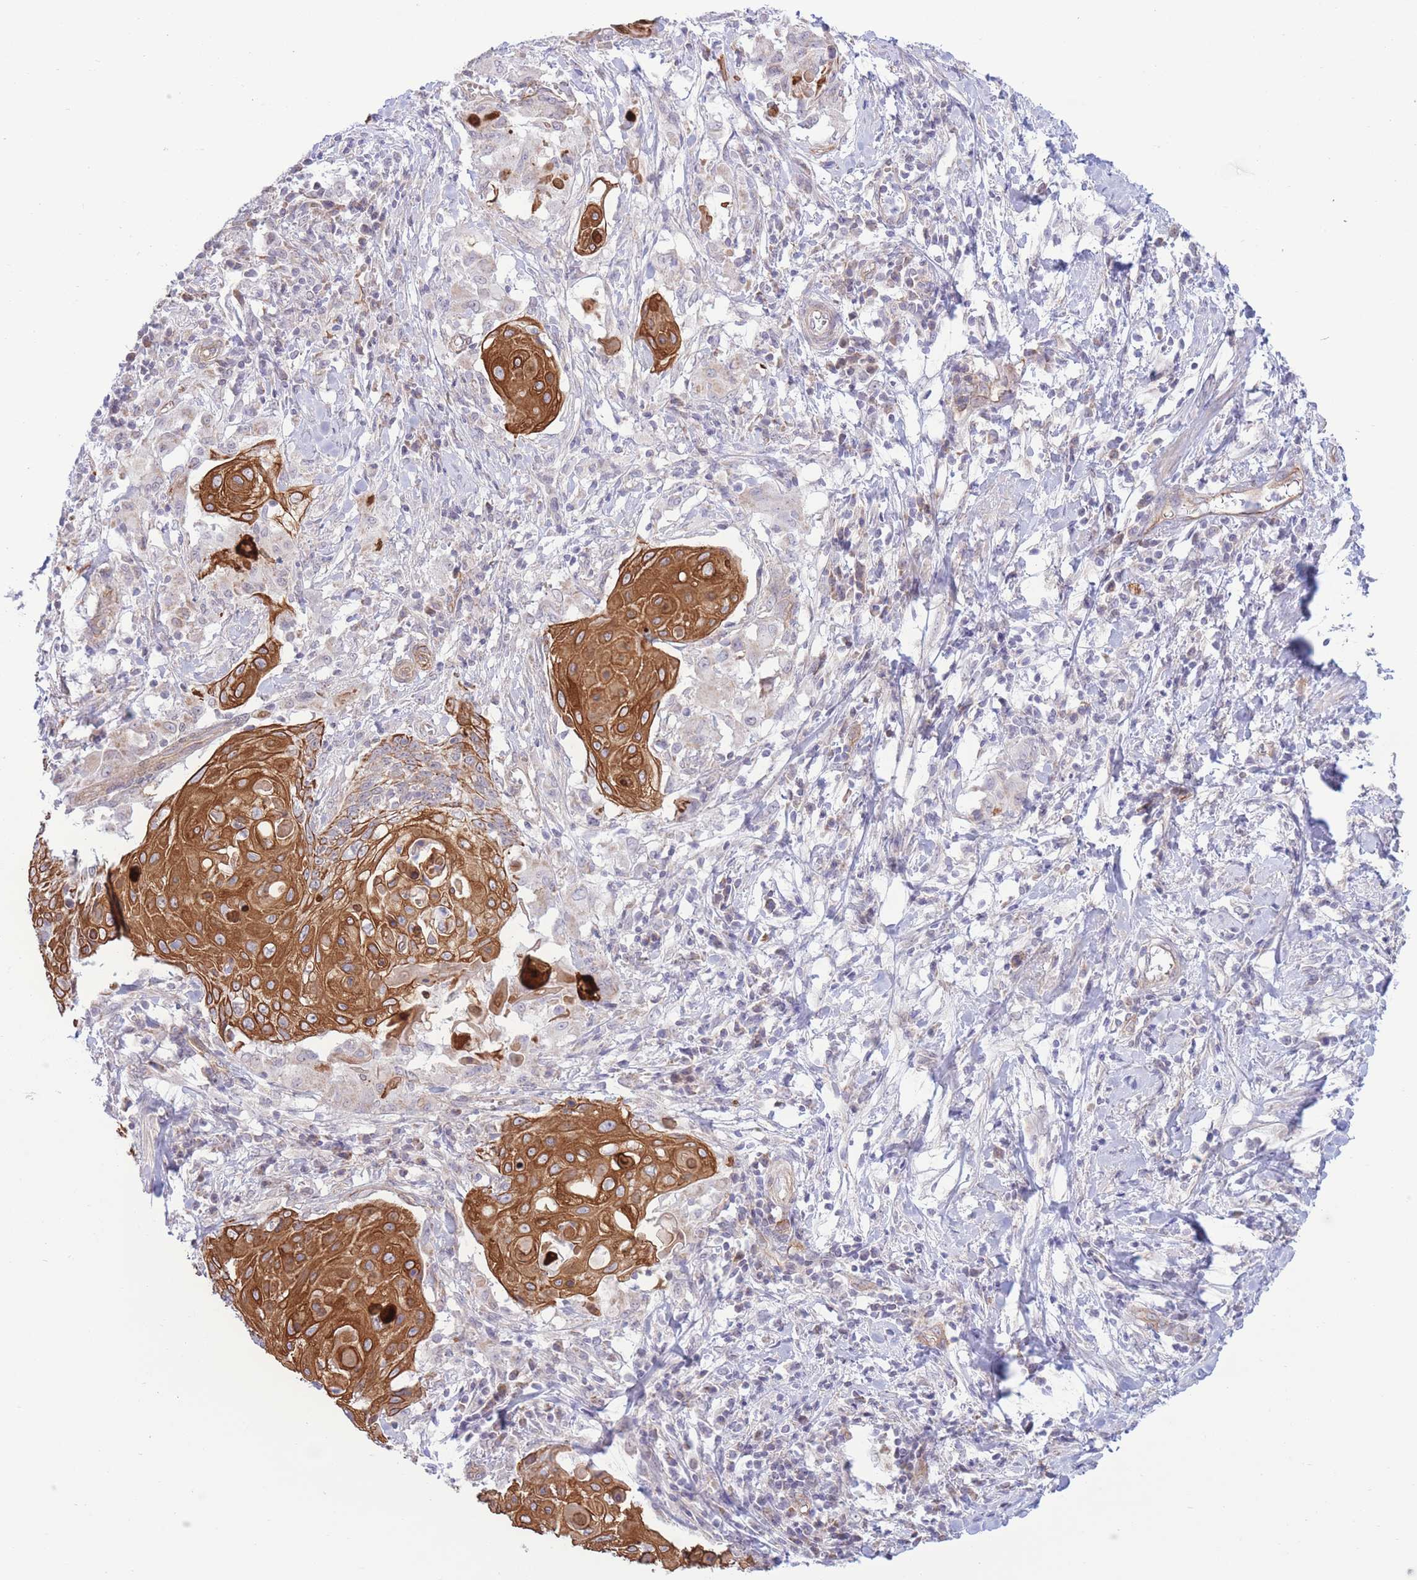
{"staining": {"intensity": "strong", "quantity": ">75%", "location": "cytoplasmic/membranous"}, "tissue": "cervical cancer", "cell_type": "Tumor cells", "image_type": "cancer", "snomed": [{"axis": "morphology", "description": "Squamous cell carcinoma, NOS"}, {"axis": "topography", "description": "Cervix"}], "caption": "Protein expression analysis of human cervical squamous cell carcinoma reveals strong cytoplasmic/membranous positivity in approximately >75% of tumor cells. (IHC, brightfield microscopy, high magnification).", "gene": "MRPS31", "patient": {"sex": "female", "age": 39}}